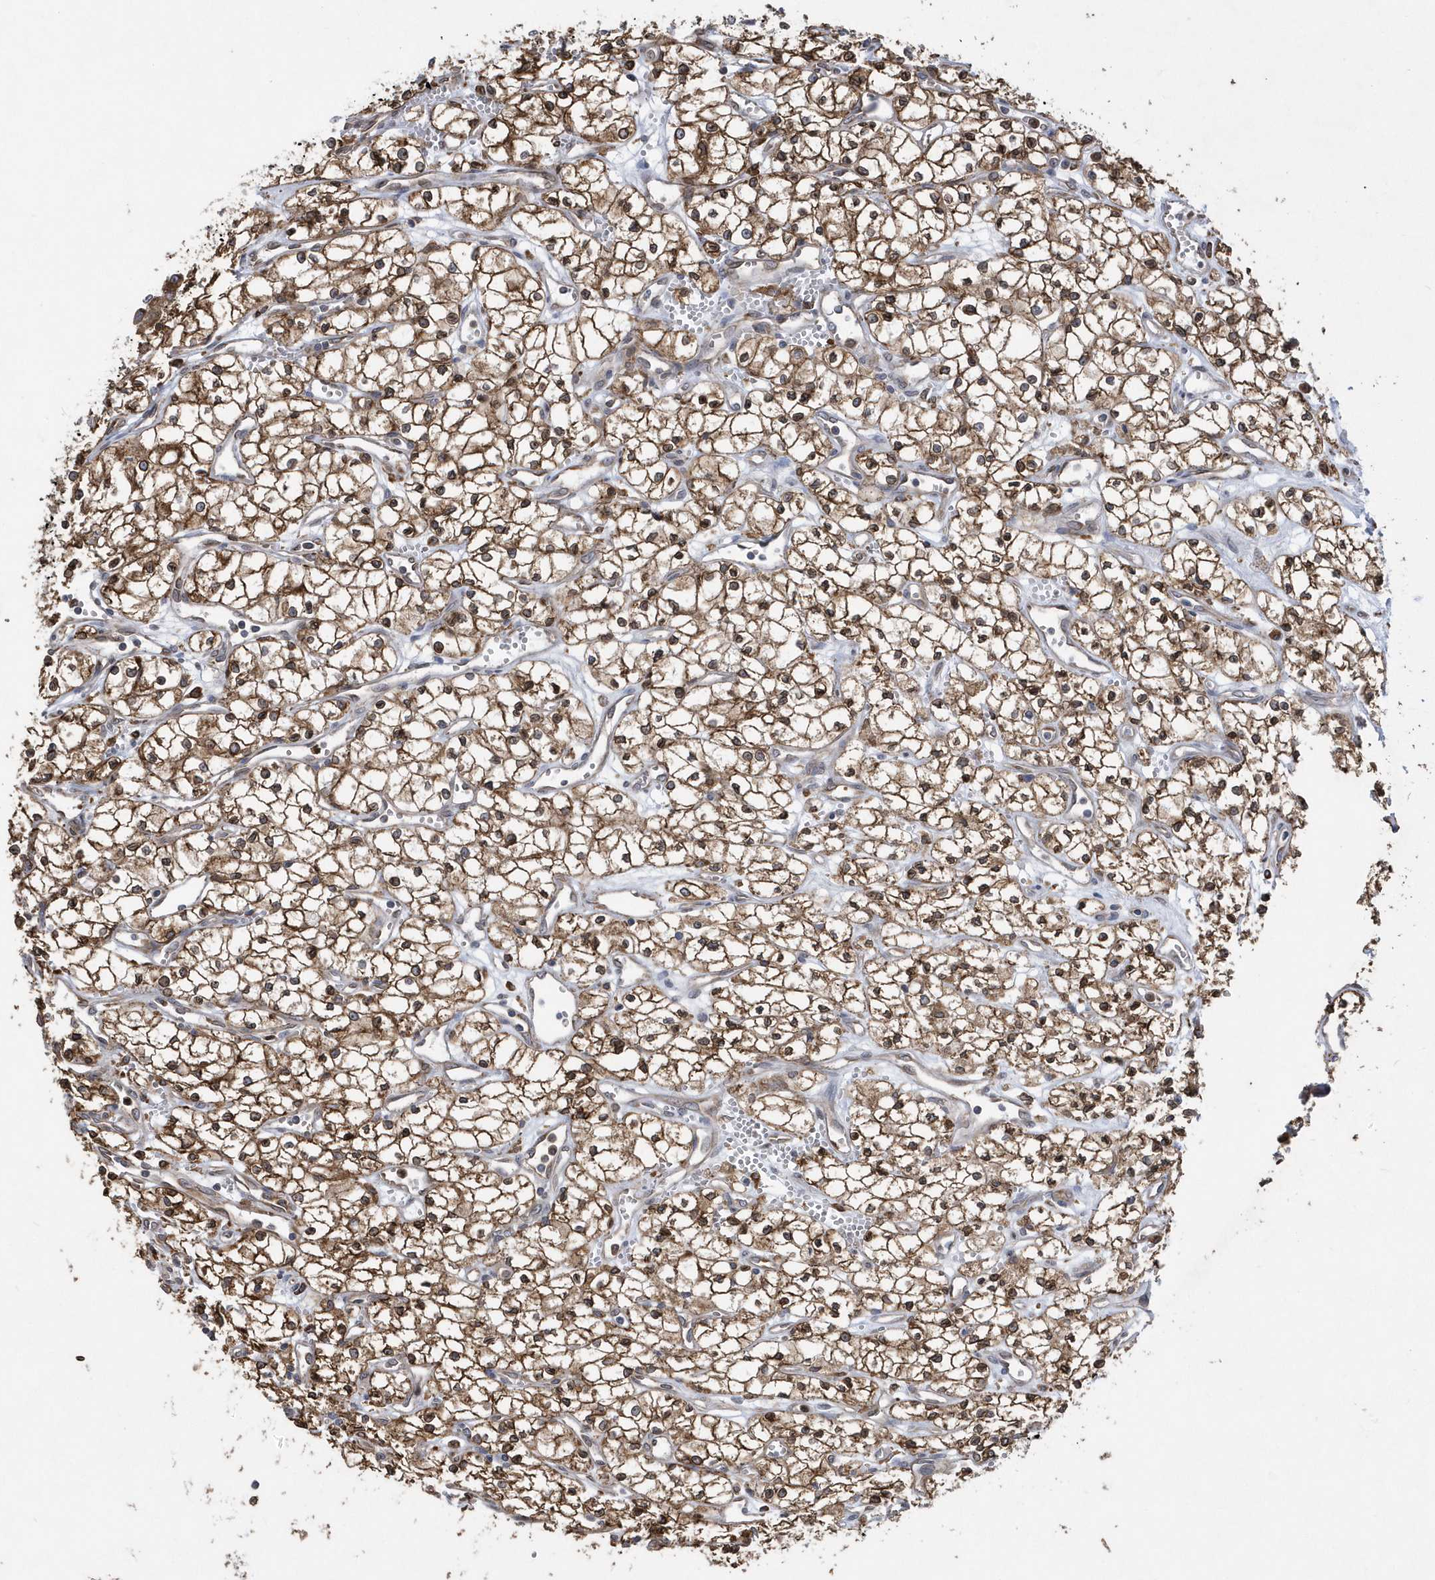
{"staining": {"intensity": "moderate", "quantity": ">75%", "location": "cytoplasmic/membranous"}, "tissue": "renal cancer", "cell_type": "Tumor cells", "image_type": "cancer", "snomed": [{"axis": "morphology", "description": "Adenocarcinoma, NOS"}, {"axis": "topography", "description": "Kidney"}], "caption": "Approximately >75% of tumor cells in human renal cancer demonstrate moderate cytoplasmic/membranous protein expression as visualized by brown immunohistochemical staining.", "gene": "VAMP7", "patient": {"sex": "male", "age": 59}}